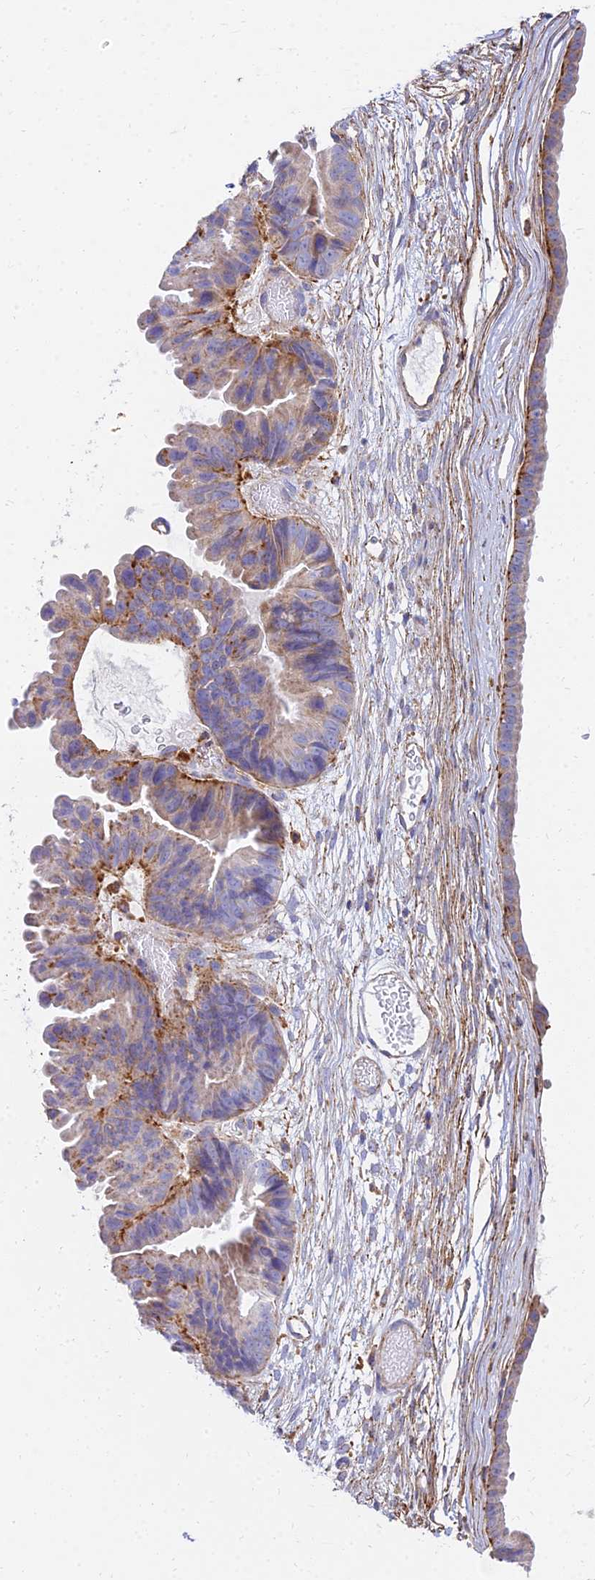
{"staining": {"intensity": "moderate", "quantity": "<25%", "location": "cytoplasmic/membranous"}, "tissue": "ovarian cancer", "cell_type": "Tumor cells", "image_type": "cancer", "snomed": [{"axis": "morphology", "description": "Cystadenocarcinoma, mucinous, NOS"}, {"axis": "topography", "description": "Ovary"}], "caption": "Human ovarian mucinous cystadenocarcinoma stained for a protein (brown) demonstrates moderate cytoplasmic/membranous positive staining in approximately <25% of tumor cells.", "gene": "ARL8B", "patient": {"sex": "female", "age": 61}}